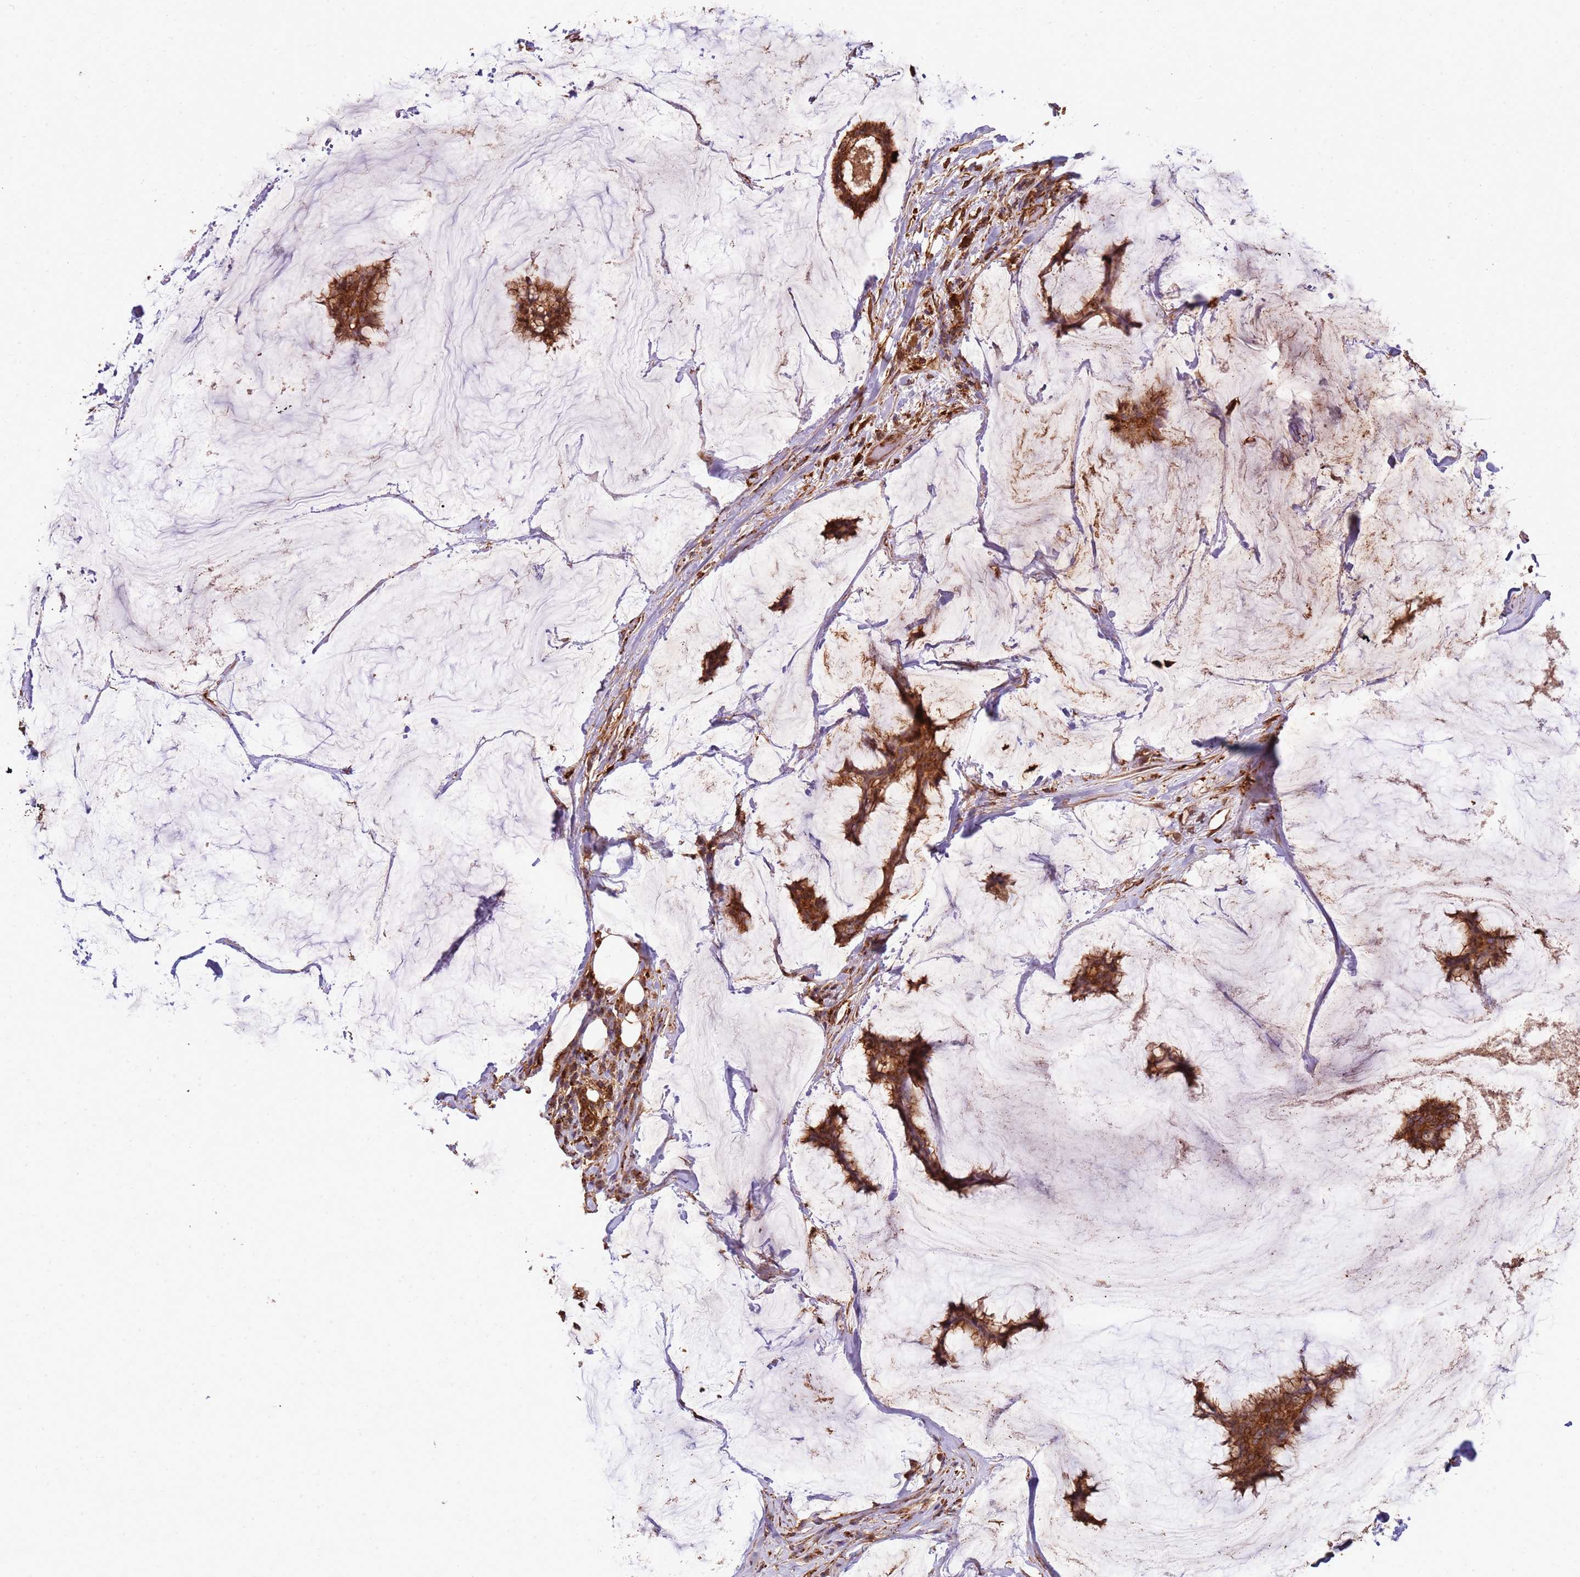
{"staining": {"intensity": "strong", "quantity": ">75%", "location": "cytoplasmic/membranous"}, "tissue": "breast cancer", "cell_type": "Tumor cells", "image_type": "cancer", "snomed": [{"axis": "morphology", "description": "Duct carcinoma"}, {"axis": "topography", "description": "Breast"}], "caption": "Human breast cancer (intraductal carcinoma) stained for a protein (brown) reveals strong cytoplasmic/membranous positive expression in about >75% of tumor cells.", "gene": "NDUFAF4", "patient": {"sex": "female", "age": 93}}